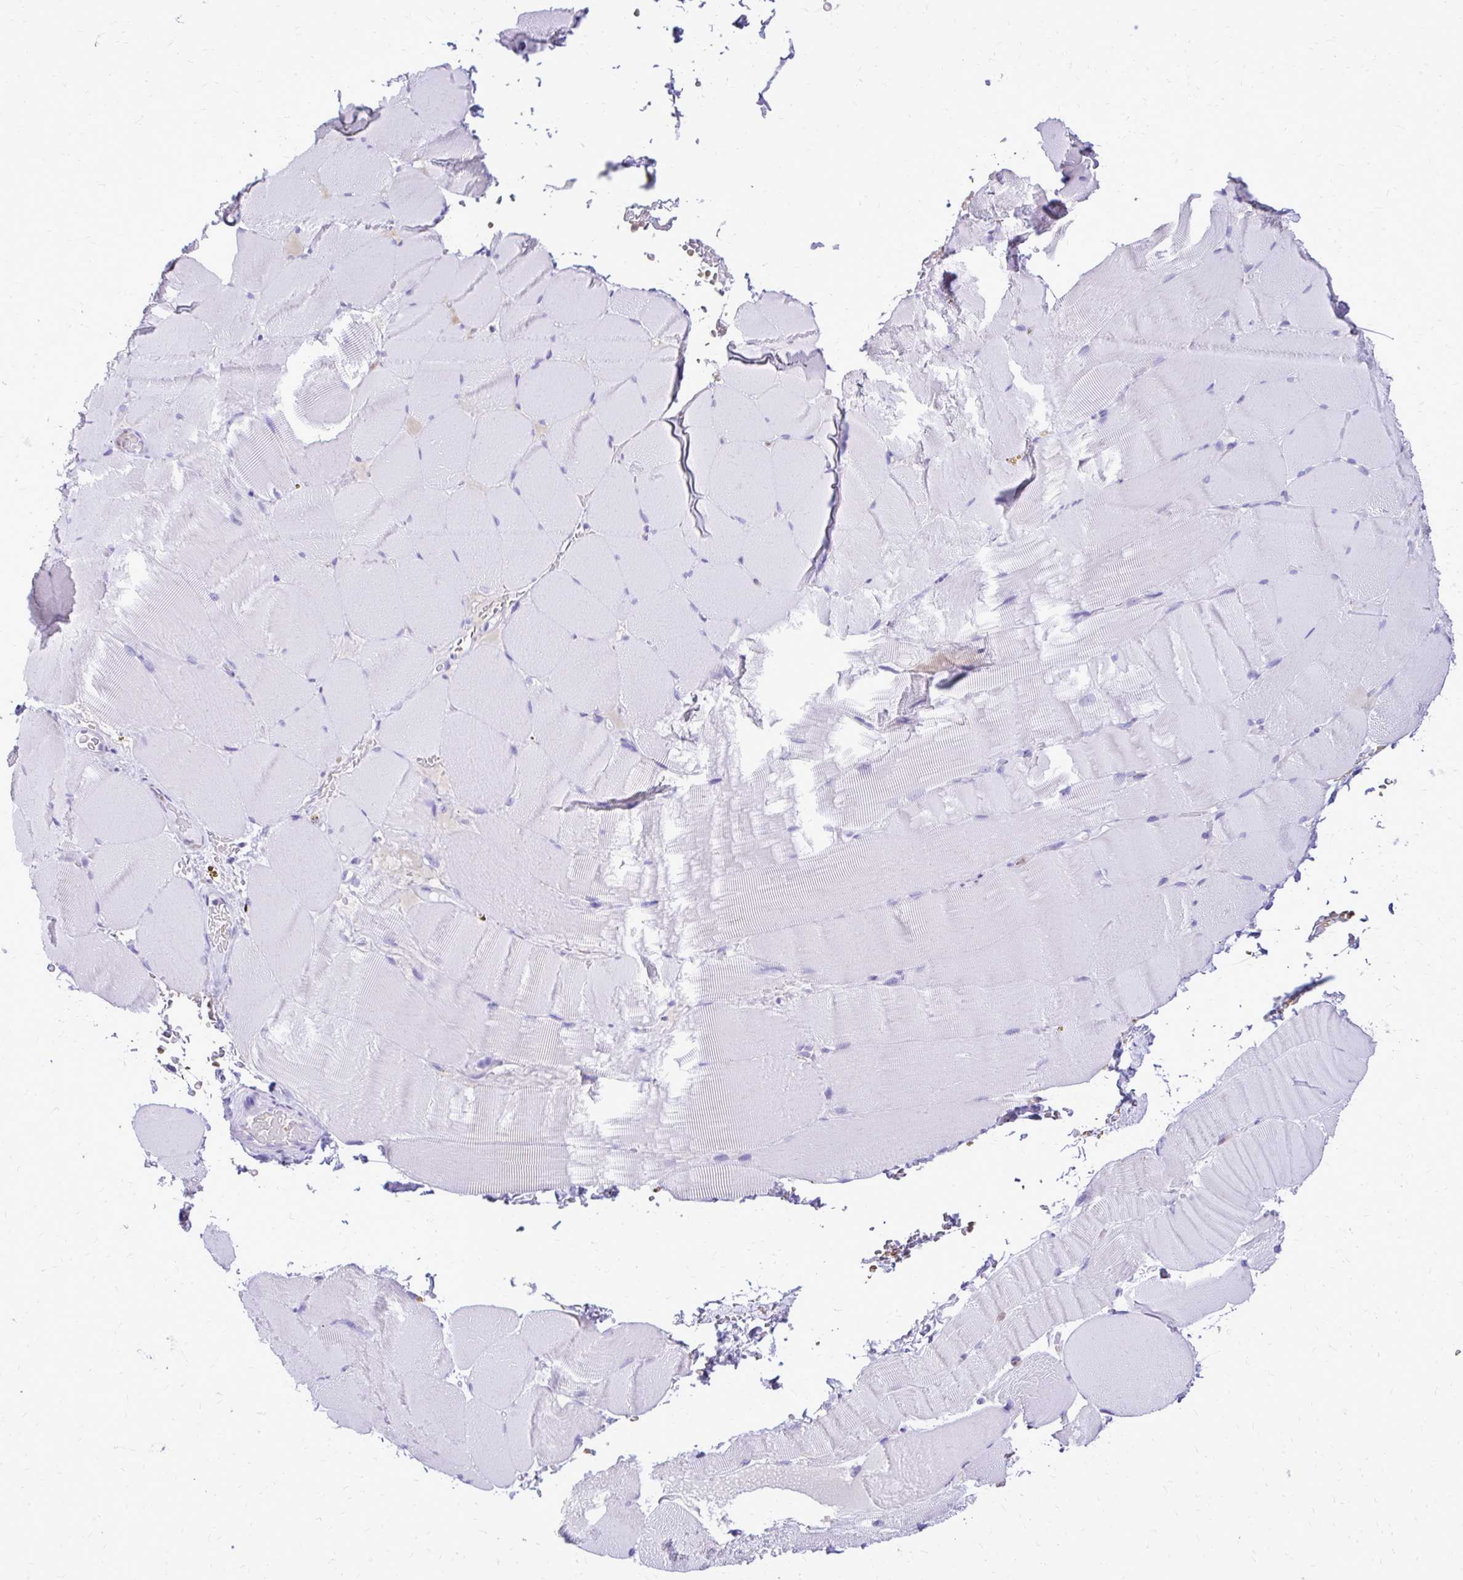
{"staining": {"intensity": "negative", "quantity": "none", "location": "none"}, "tissue": "skeletal muscle", "cell_type": "Myocytes", "image_type": "normal", "snomed": [{"axis": "morphology", "description": "Normal tissue, NOS"}, {"axis": "topography", "description": "Skeletal muscle"}], "caption": "DAB (3,3'-diaminobenzidine) immunohistochemical staining of normal skeletal muscle displays no significant expression in myocytes.", "gene": "CAT", "patient": {"sex": "female", "age": 37}}